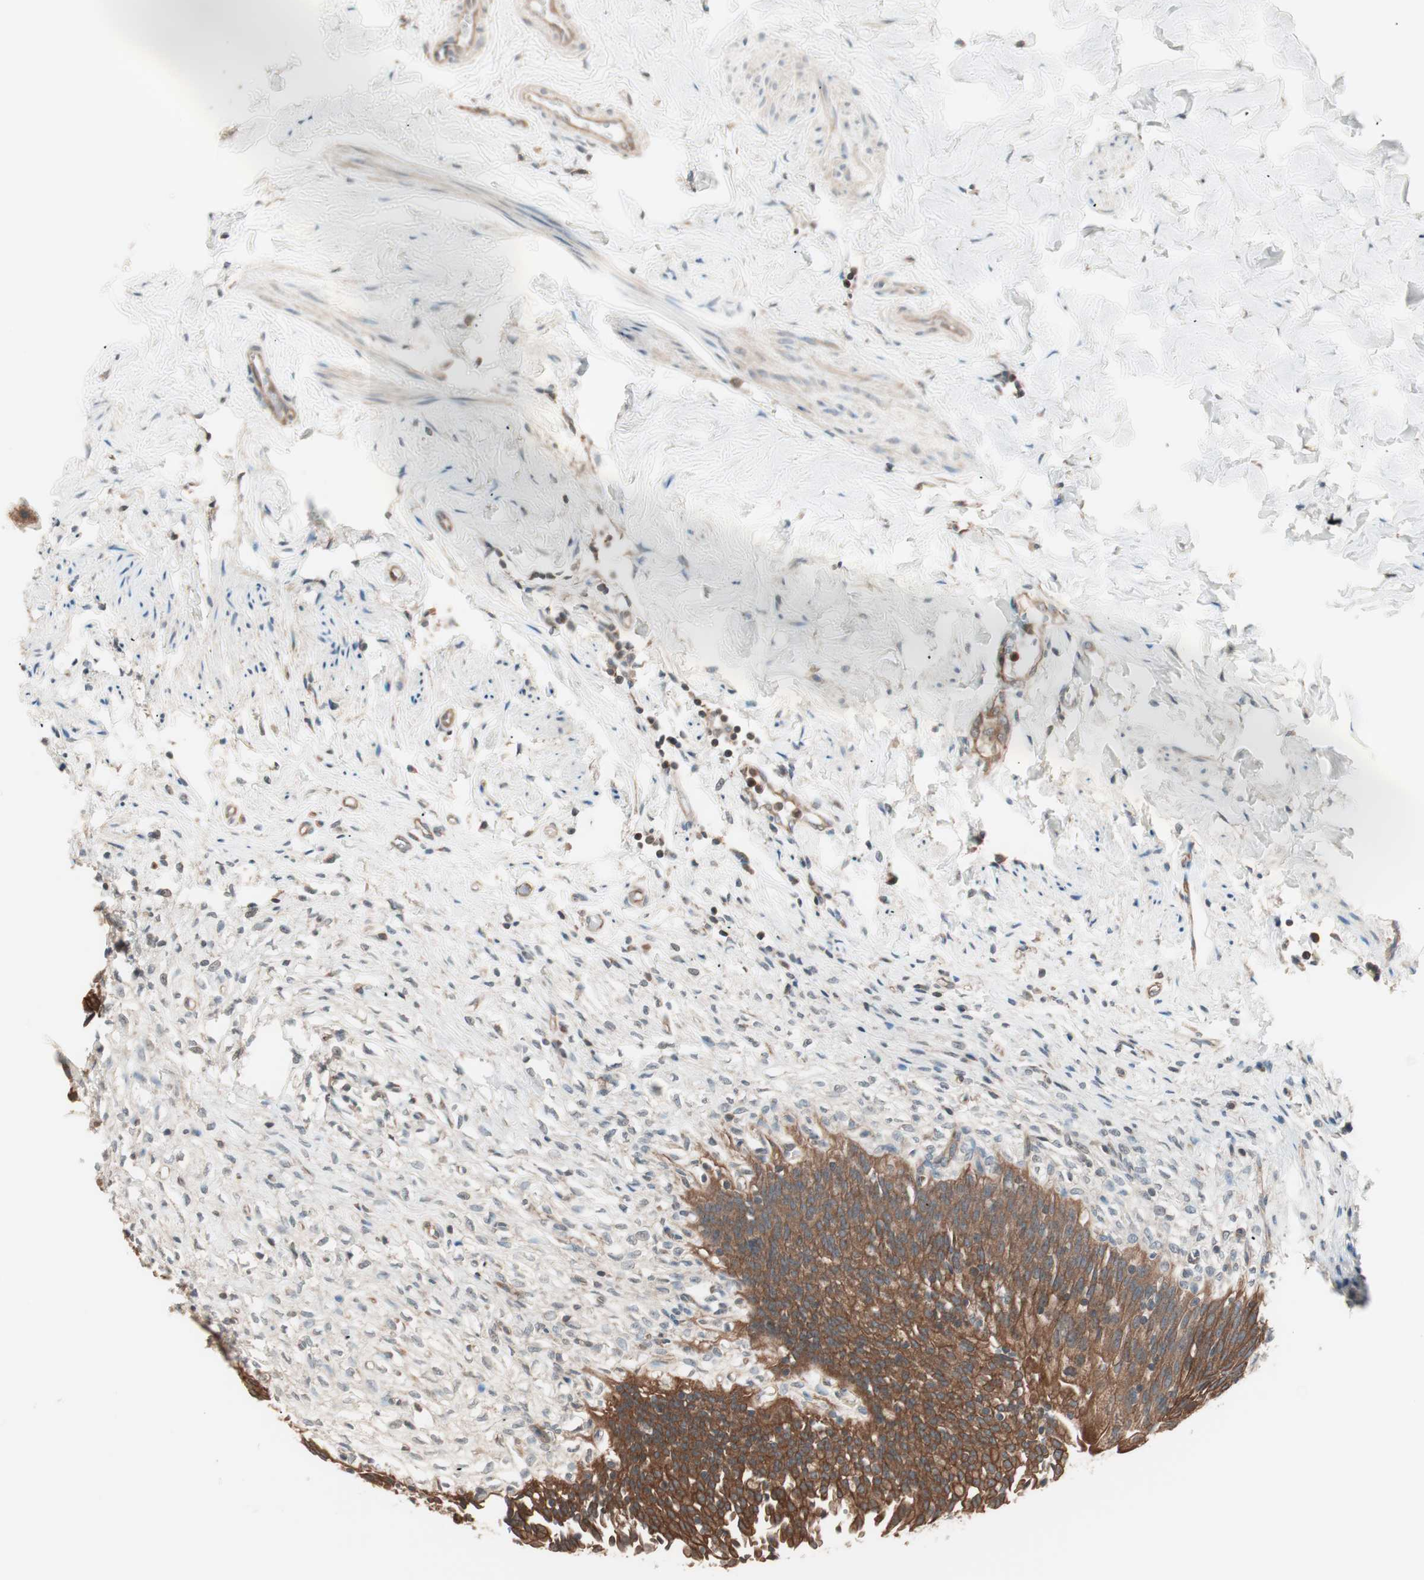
{"staining": {"intensity": "strong", "quantity": ">75%", "location": "cytoplasmic/membranous"}, "tissue": "urinary bladder", "cell_type": "Urothelial cells", "image_type": "normal", "snomed": [{"axis": "morphology", "description": "Normal tissue, NOS"}, {"axis": "morphology", "description": "Inflammation, NOS"}, {"axis": "topography", "description": "Urinary bladder"}], "caption": "Strong cytoplasmic/membranous expression for a protein is identified in about >75% of urothelial cells of normal urinary bladder using immunohistochemistry (IHC).", "gene": "TSG101", "patient": {"sex": "female", "age": 80}}